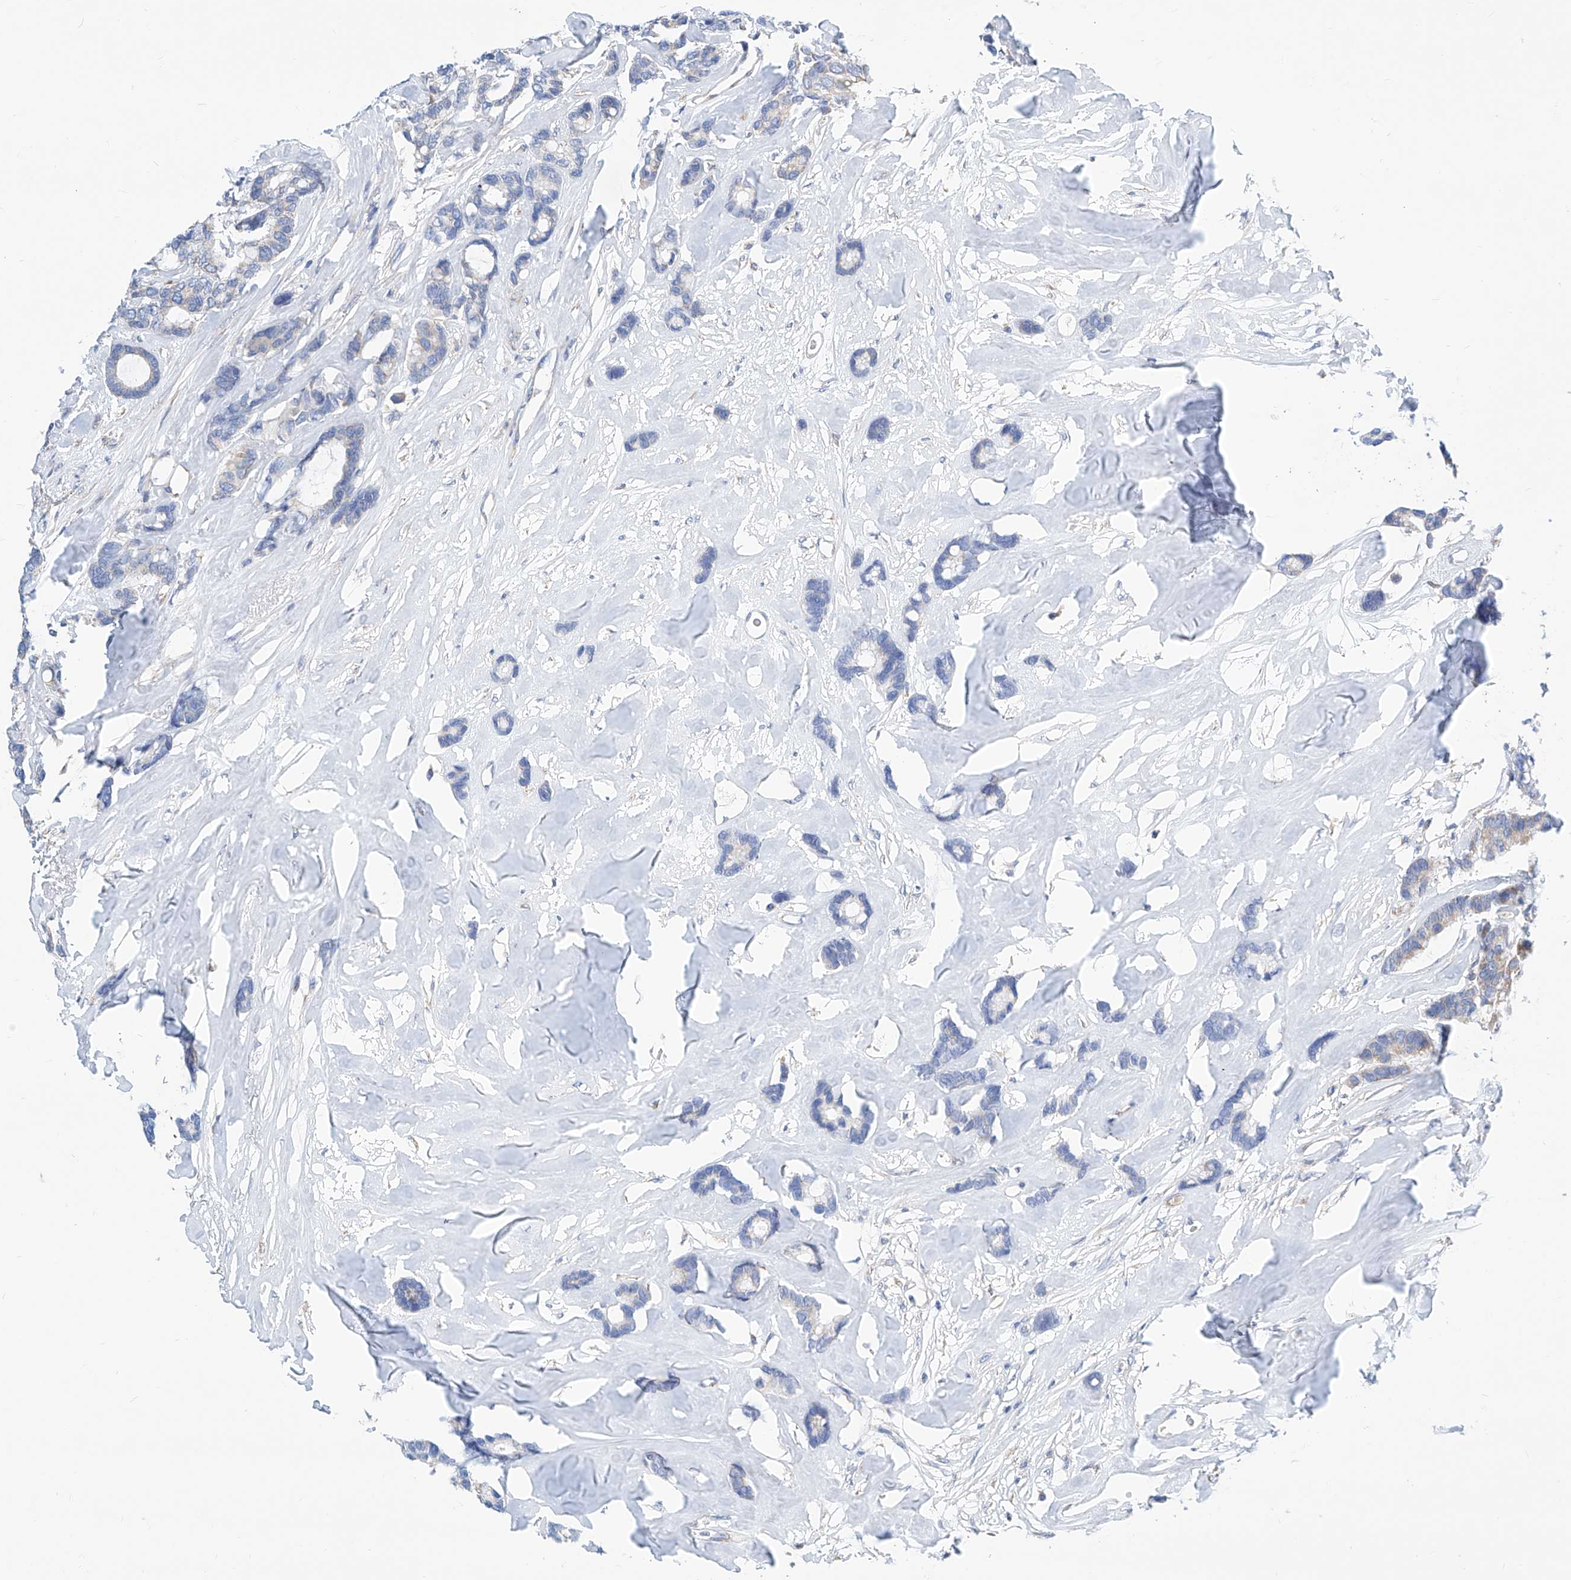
{"staining": {"intensity": "negative", "quantity": "none", "location": "none"}, "tissue": "breast cancer", "cell_type": "Tumor cells", "image_type": "cancer", "snomed": [{"axis": "morphology", "description": "Duct carcinoma"}, {"axis": "topography", "description": "Breast"}], "caption": "Breast cancer (intraductal carcinoma) was stained to show a protein in brown. There is no significant staining in tumor cells. (Immunohistochemistry, brightfield microscopy, high magnification).", "gene": "MAD2L1", "patient": {"sex": "female", "age": 87}}